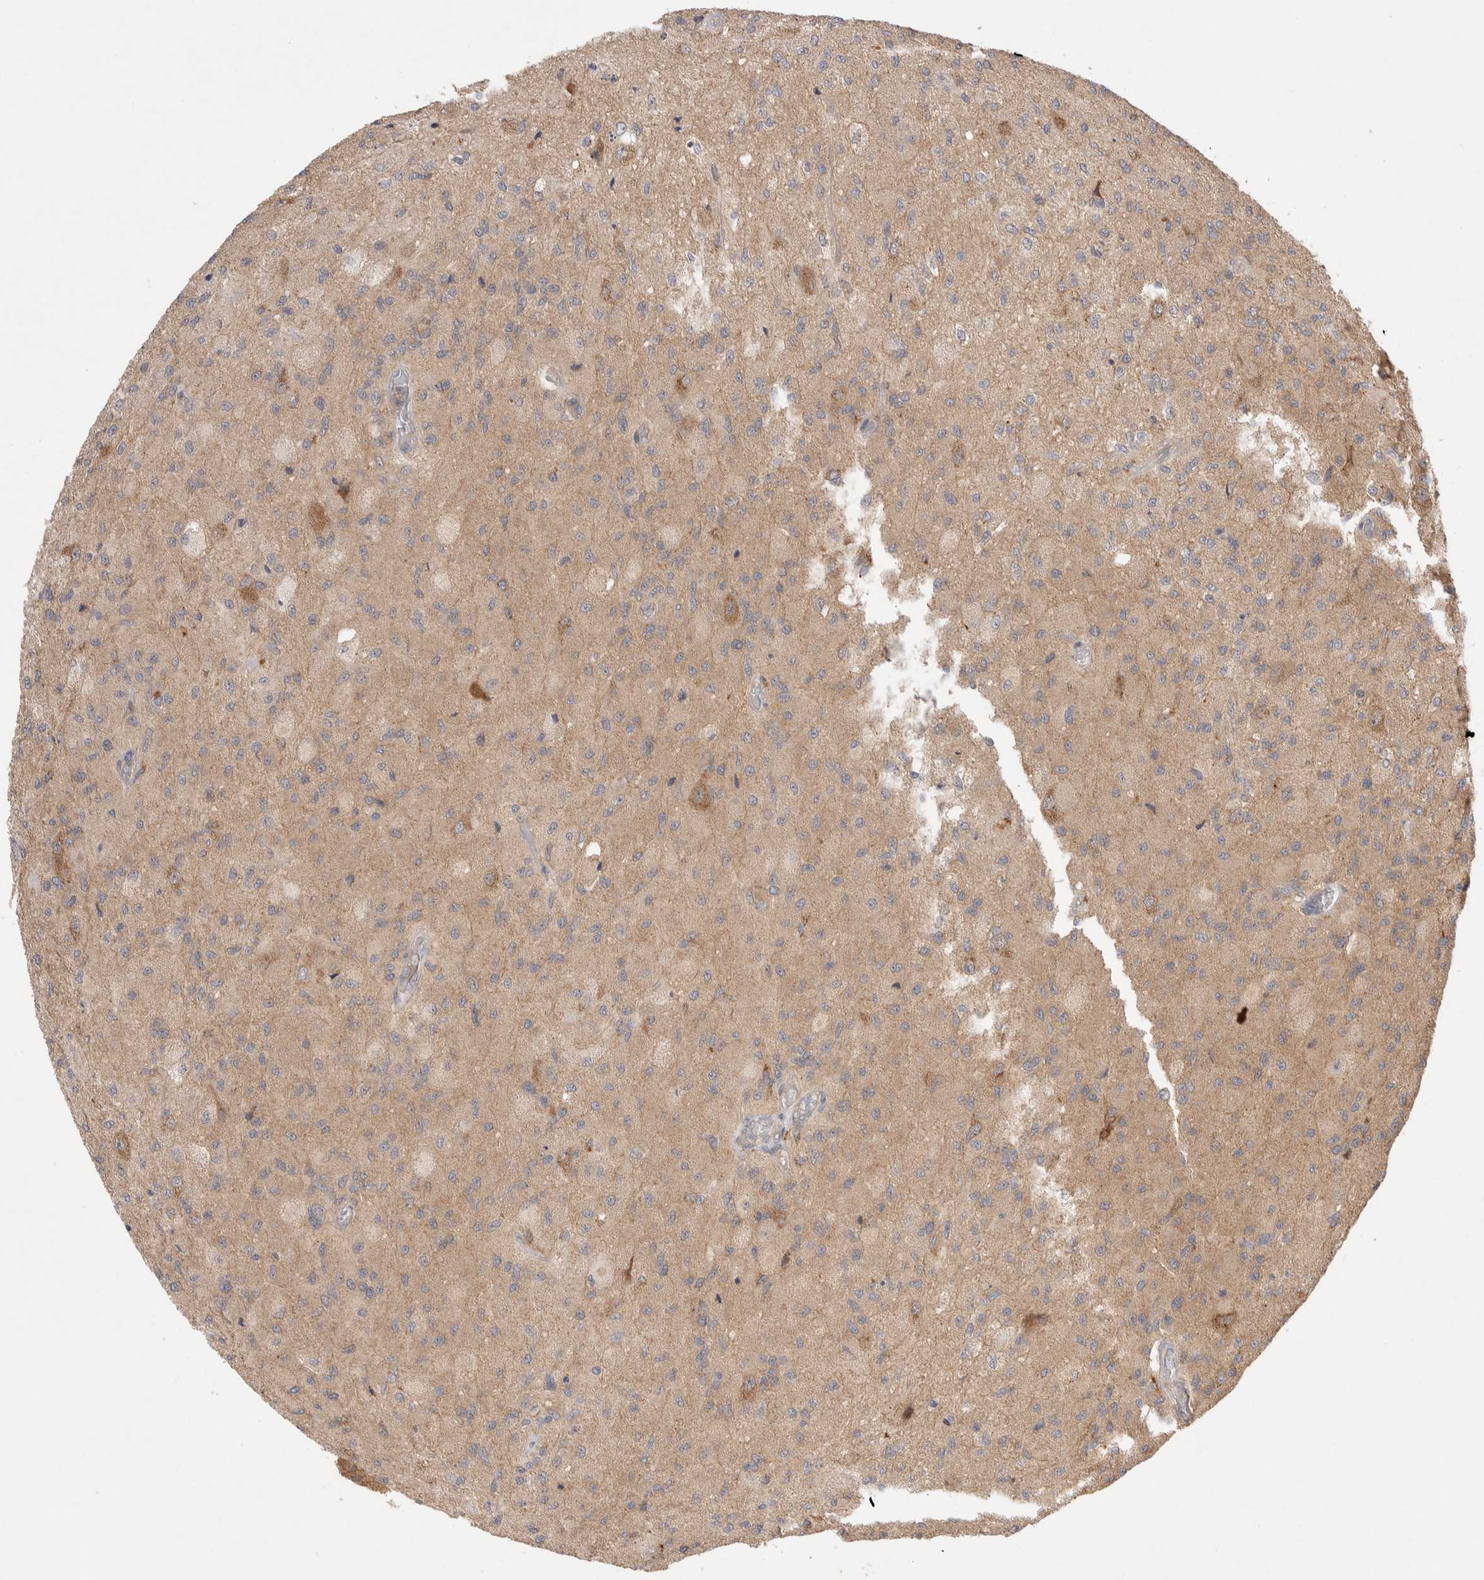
{"staining": {"intensity": "weak", "quantity": ">75%", "location": "cytoplasmic/membranous"}, "tissue": "glioma", "cell_type": "Tumor cells", "image_type": "cancer", "snomed": [{"axis": "morphology", "description": "Normal tissue, NOS"}, {"axis": "morphology", "description": "Glioma, malignant, High grade"}, {"axis": "topography", "description": "Cerebral cortex"}], "caption": "Glioma was stained to show a protein in brown. There is low levels of weak cytoplasmic/membranous expression in approximately >75% of tumor cells. Immunohistochemistry stains the protein in brown and the nuclei are stained blue.", "gene": "VPS28", "patient": {"sex": "male", "age": 77}}